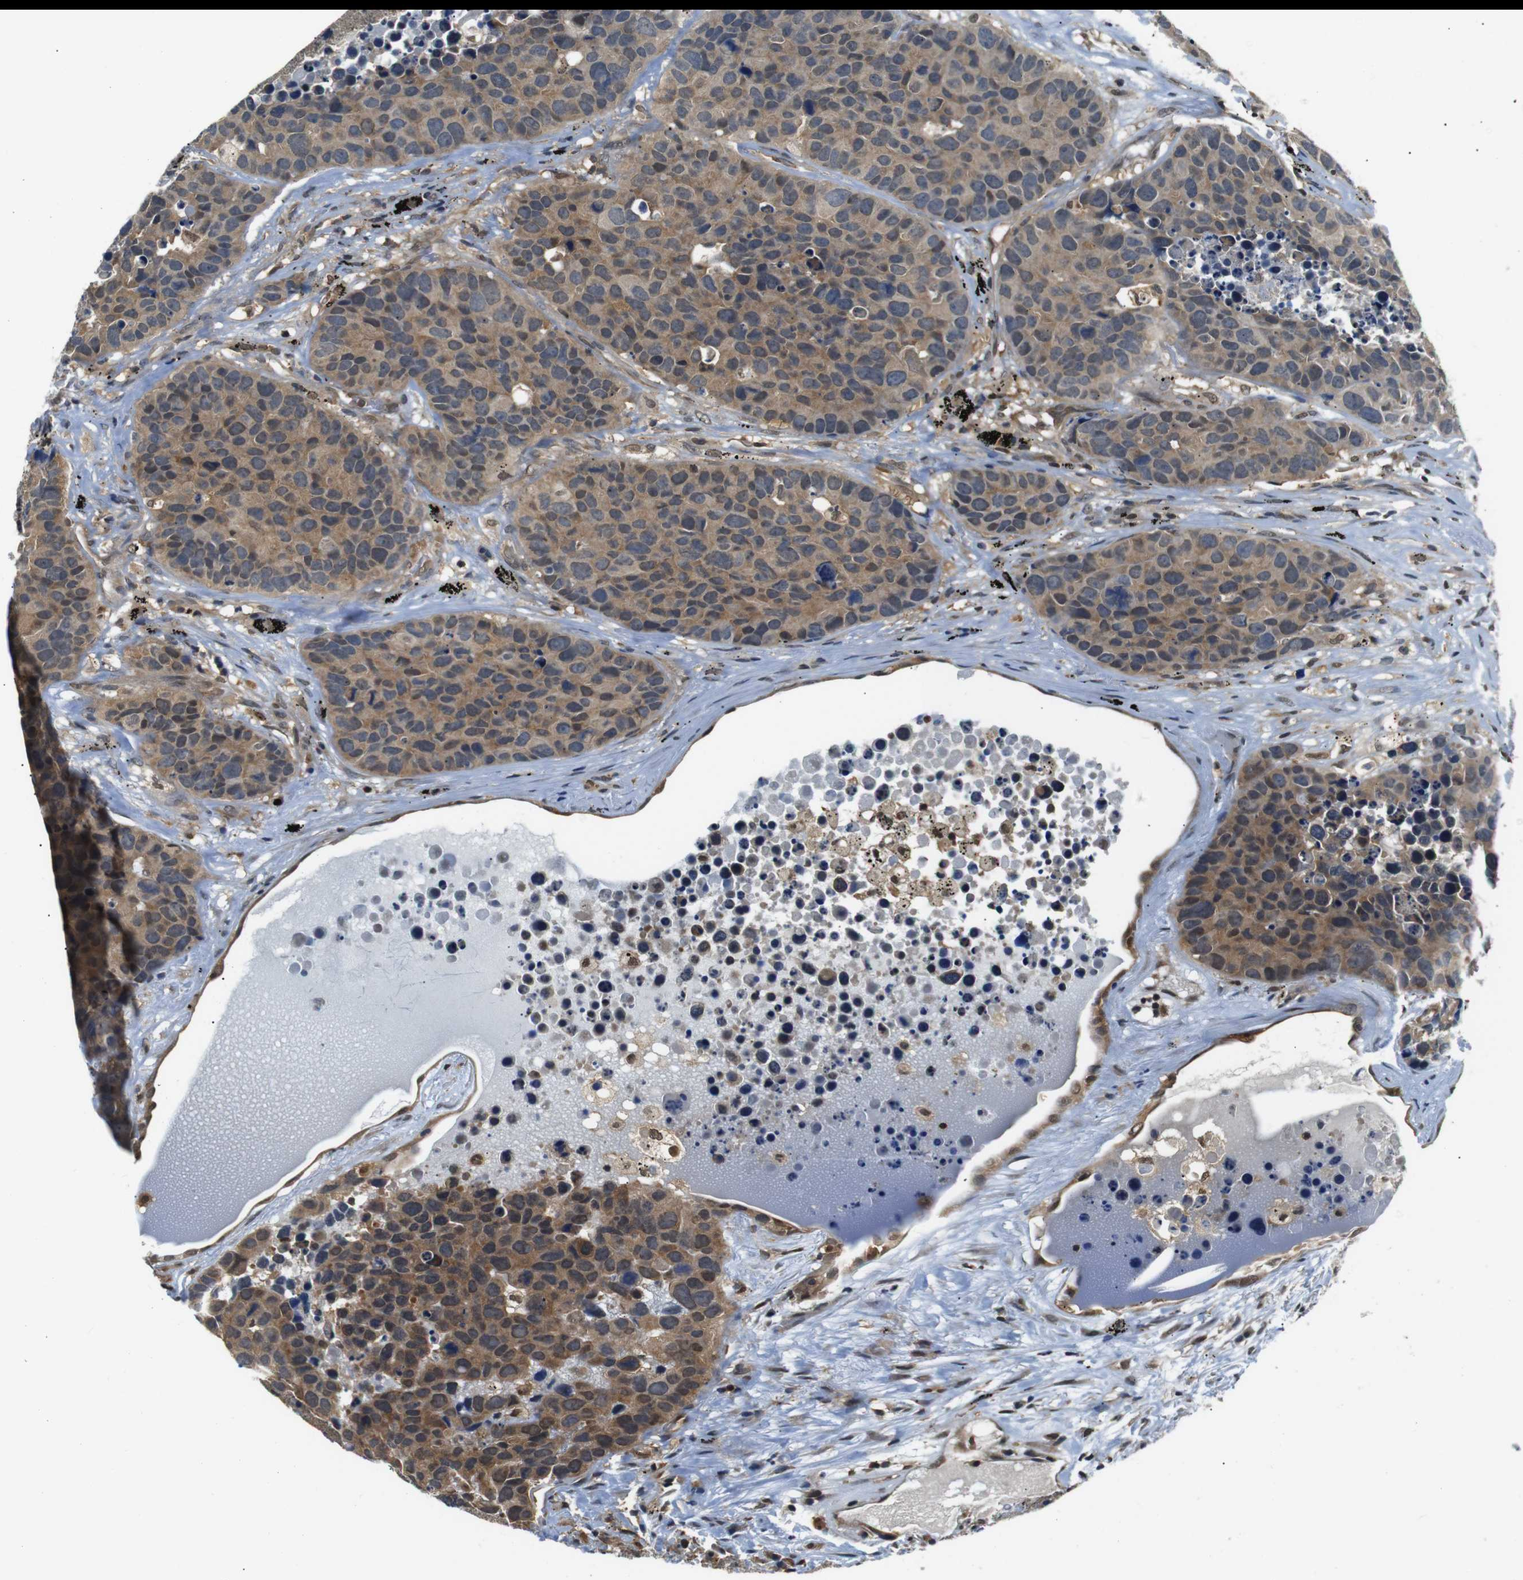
{"staining": {"intensity": "moderate", "quantity": ">75%", "location": "cytoplasmic/membranous"}, "tissue": "carcinoid", "cell_type": "Tumor cells", "image_type": "cancer", "snomed": [{"axis": "morphology", "description": "Carcinoid, malignant, NOS"}, {"axis": "topography", "description": "Lung"}], "caption": "This micrograph shows immunohistochemistry (IHC) staining of human carcinoid, with medium moderate cytoplasmic/membranous expression in approximately >75% of tumor cells.", "gene": "UBXN1", "patient": {"sex": "male", "age": 60}}